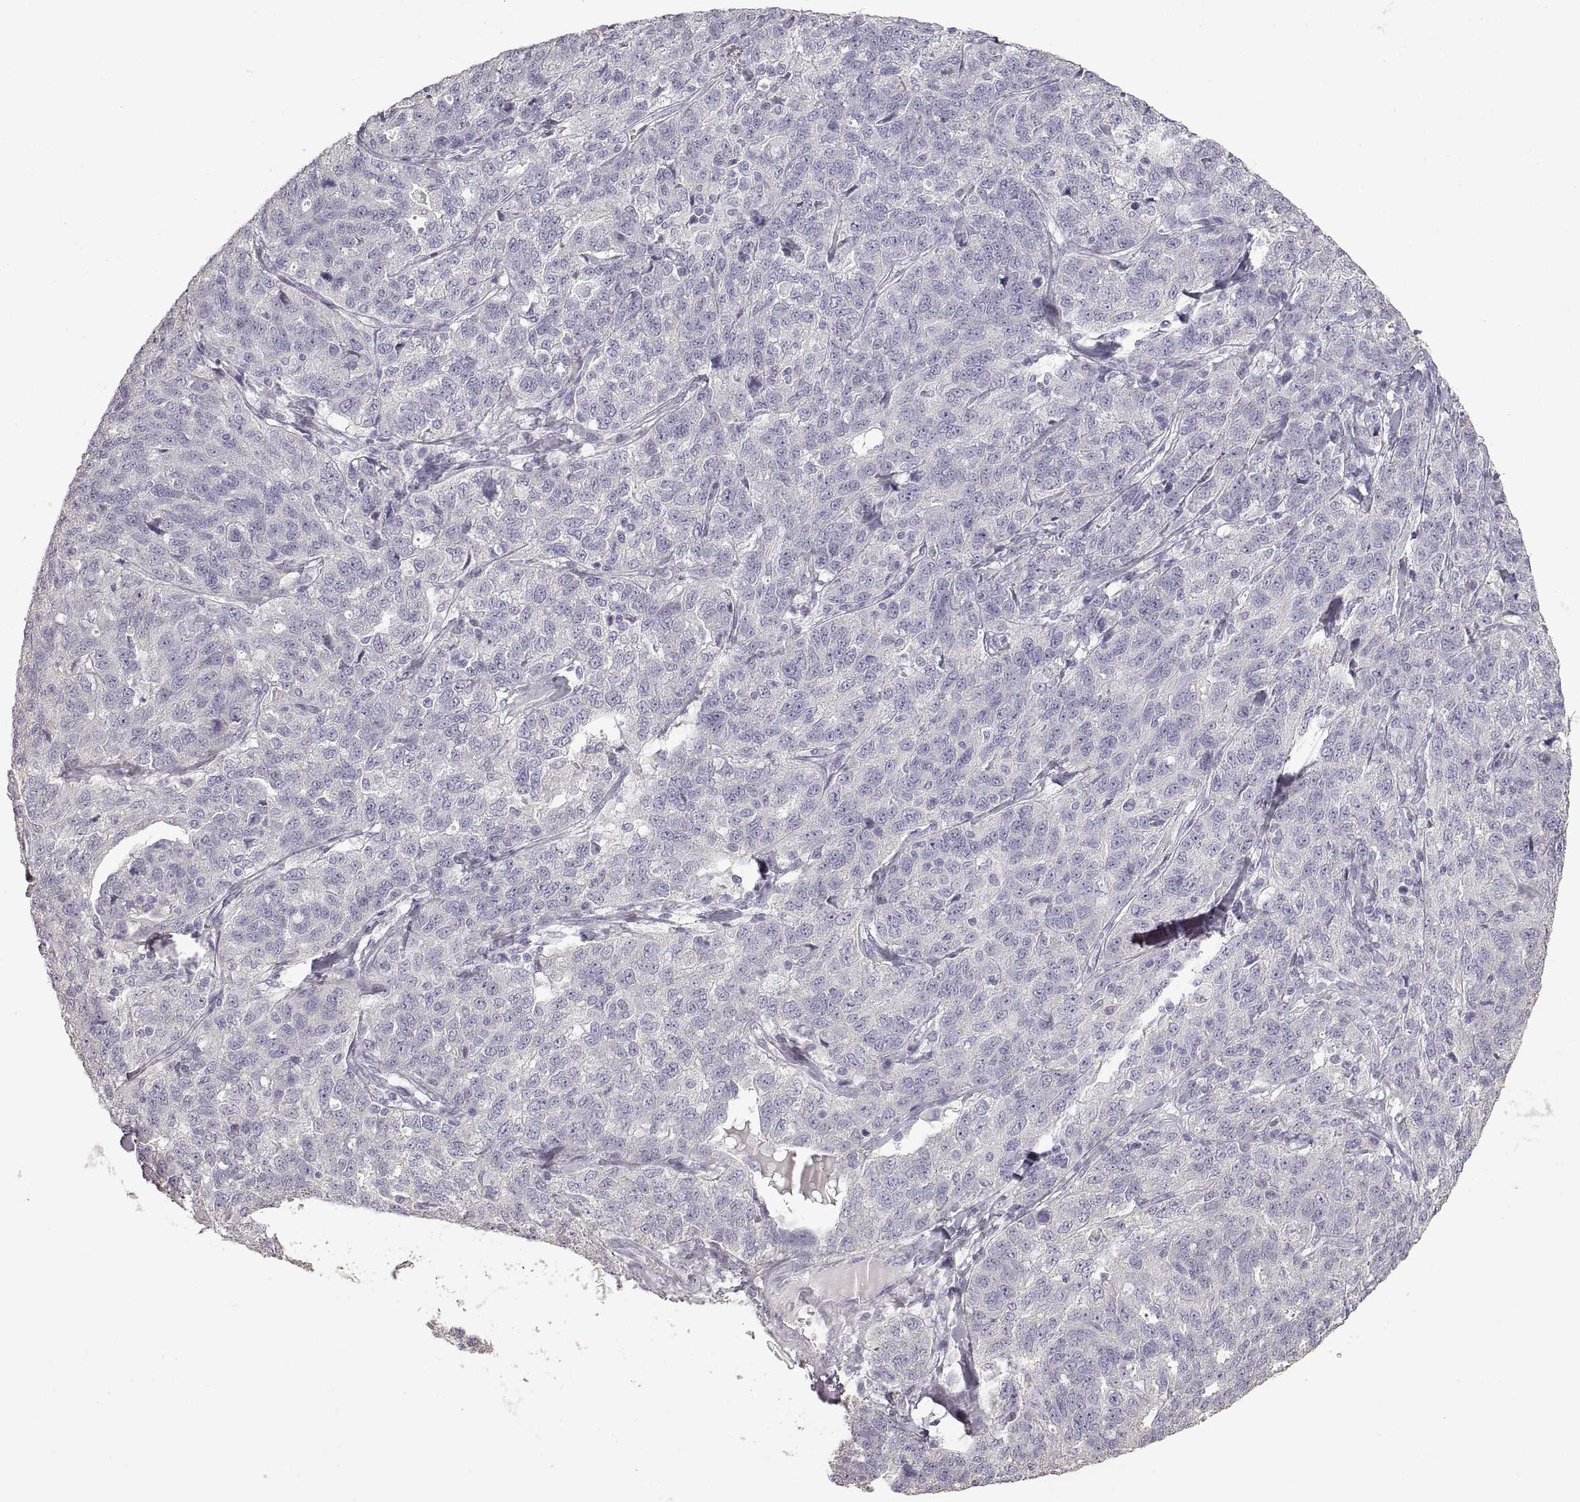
{"staining": {"intensity": "negative", "quantity": "none", "location": "none"}, "tissue": "ovarian cancer", "cell_type": "Tumor cells", "image_type": "cancer", "snomed": [{"axis": "morphology", "description": "Cystadenocarcinoma, serous, NOS"}, {"axis": "topography", "description": "Ovary"}], "caption": "Tumor cells show no significant expression in ovarian serous cystadenocarcinoma.", "gene": "ZP3", "patient": {"sex": "female", "age": 71}}